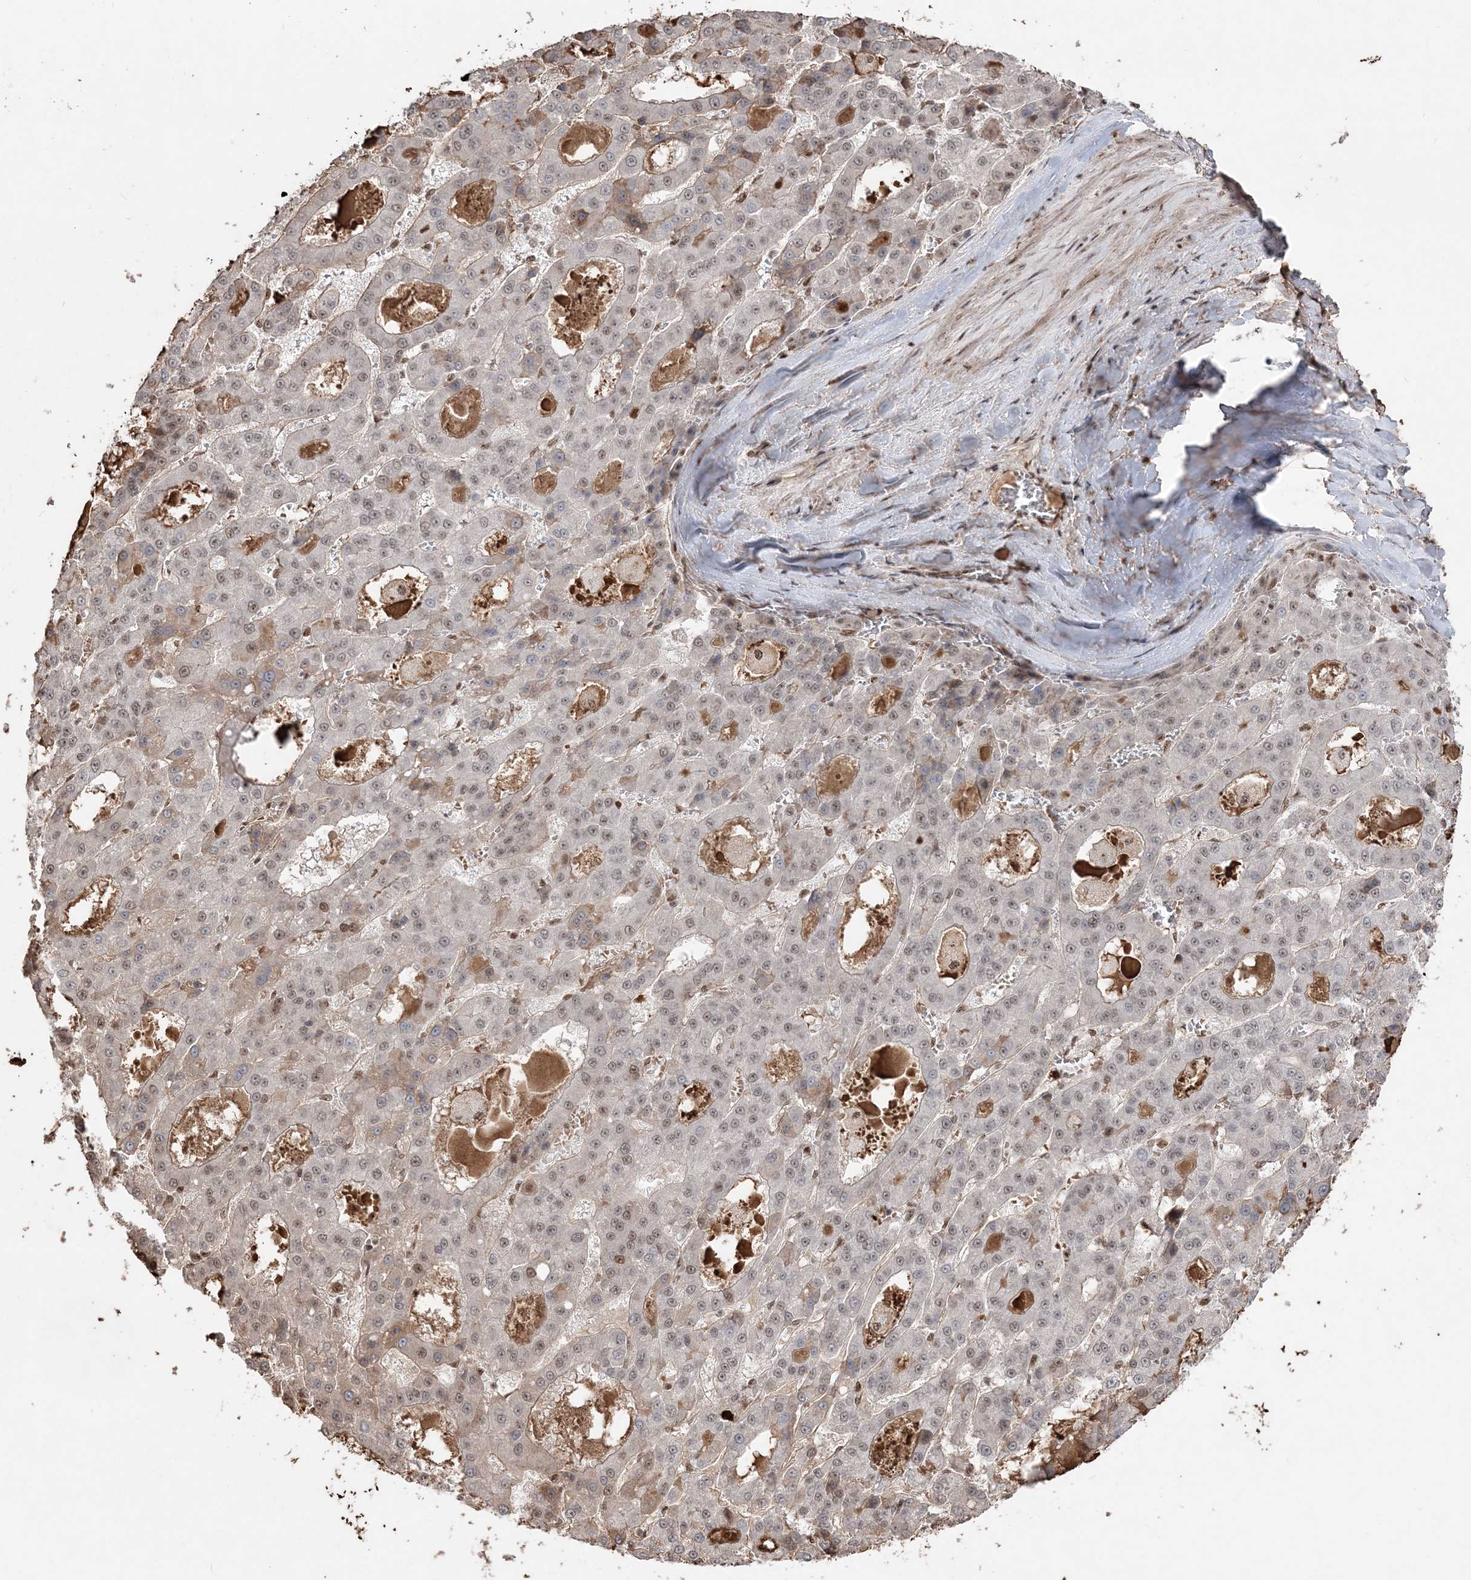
{"staining": {"intensity": "weak", "quantity": "25%-75%", "location": "nuclear"}, "tissue": "liver cancer", "cell_type": "Tumor cells", "image_type": "cancer", "snomed": [{"axis": "morphology", "description": "Carcinoma, Hepatocellular, NOS"}, {"axis": "topography", "description": "Liver"}], "caption": "Protein analysis of liver cancer (hepatocellular carcinoma) tissue exhibits weak nuclear positivity in approximately 25%-75% of tumor cells.", "gene": "RBM17", "patient": {"sex": "male", "age": 70}}